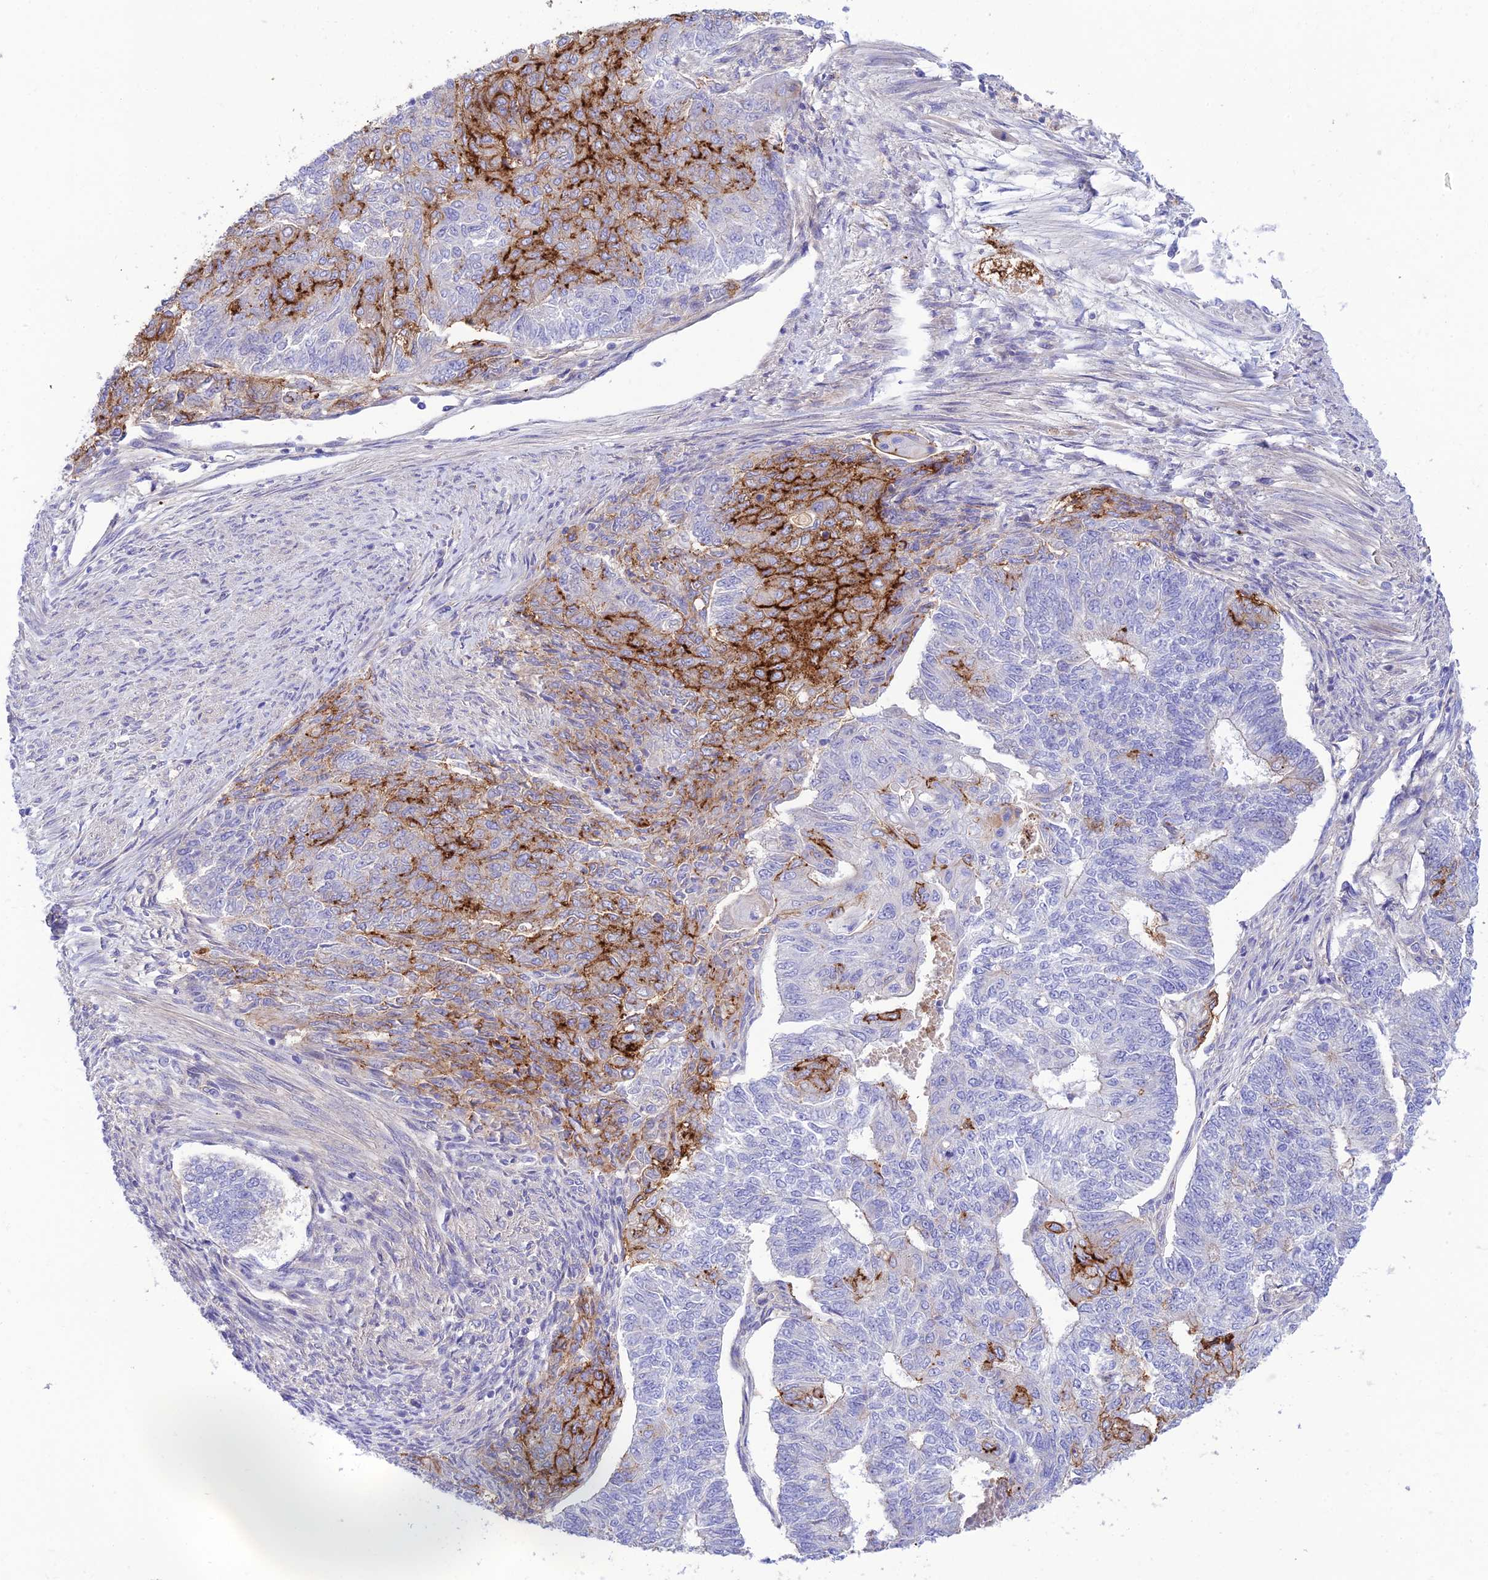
{"staining": {"intensity": "strong", "quantity": "<25%", "location": "cytoplasmic/membranous"}, "tissue": "endometrial cancer", "cell_type": "Tumor cells", "image_type": "cancer", "snomed": [{"axis": "morphology", "description": "Adenocarcinoma, NOS"}, {"axis": "topography", "description": "Endometrium"}], "caption": "DAB immunohistochemical staining of endometrial adenocarcinoma displays strong cytoplasmic/membranous protein staining in approximately <25% of tumor cells.", "gene": "CCDC157", "patient": {"sex": "female", "age": 32}}